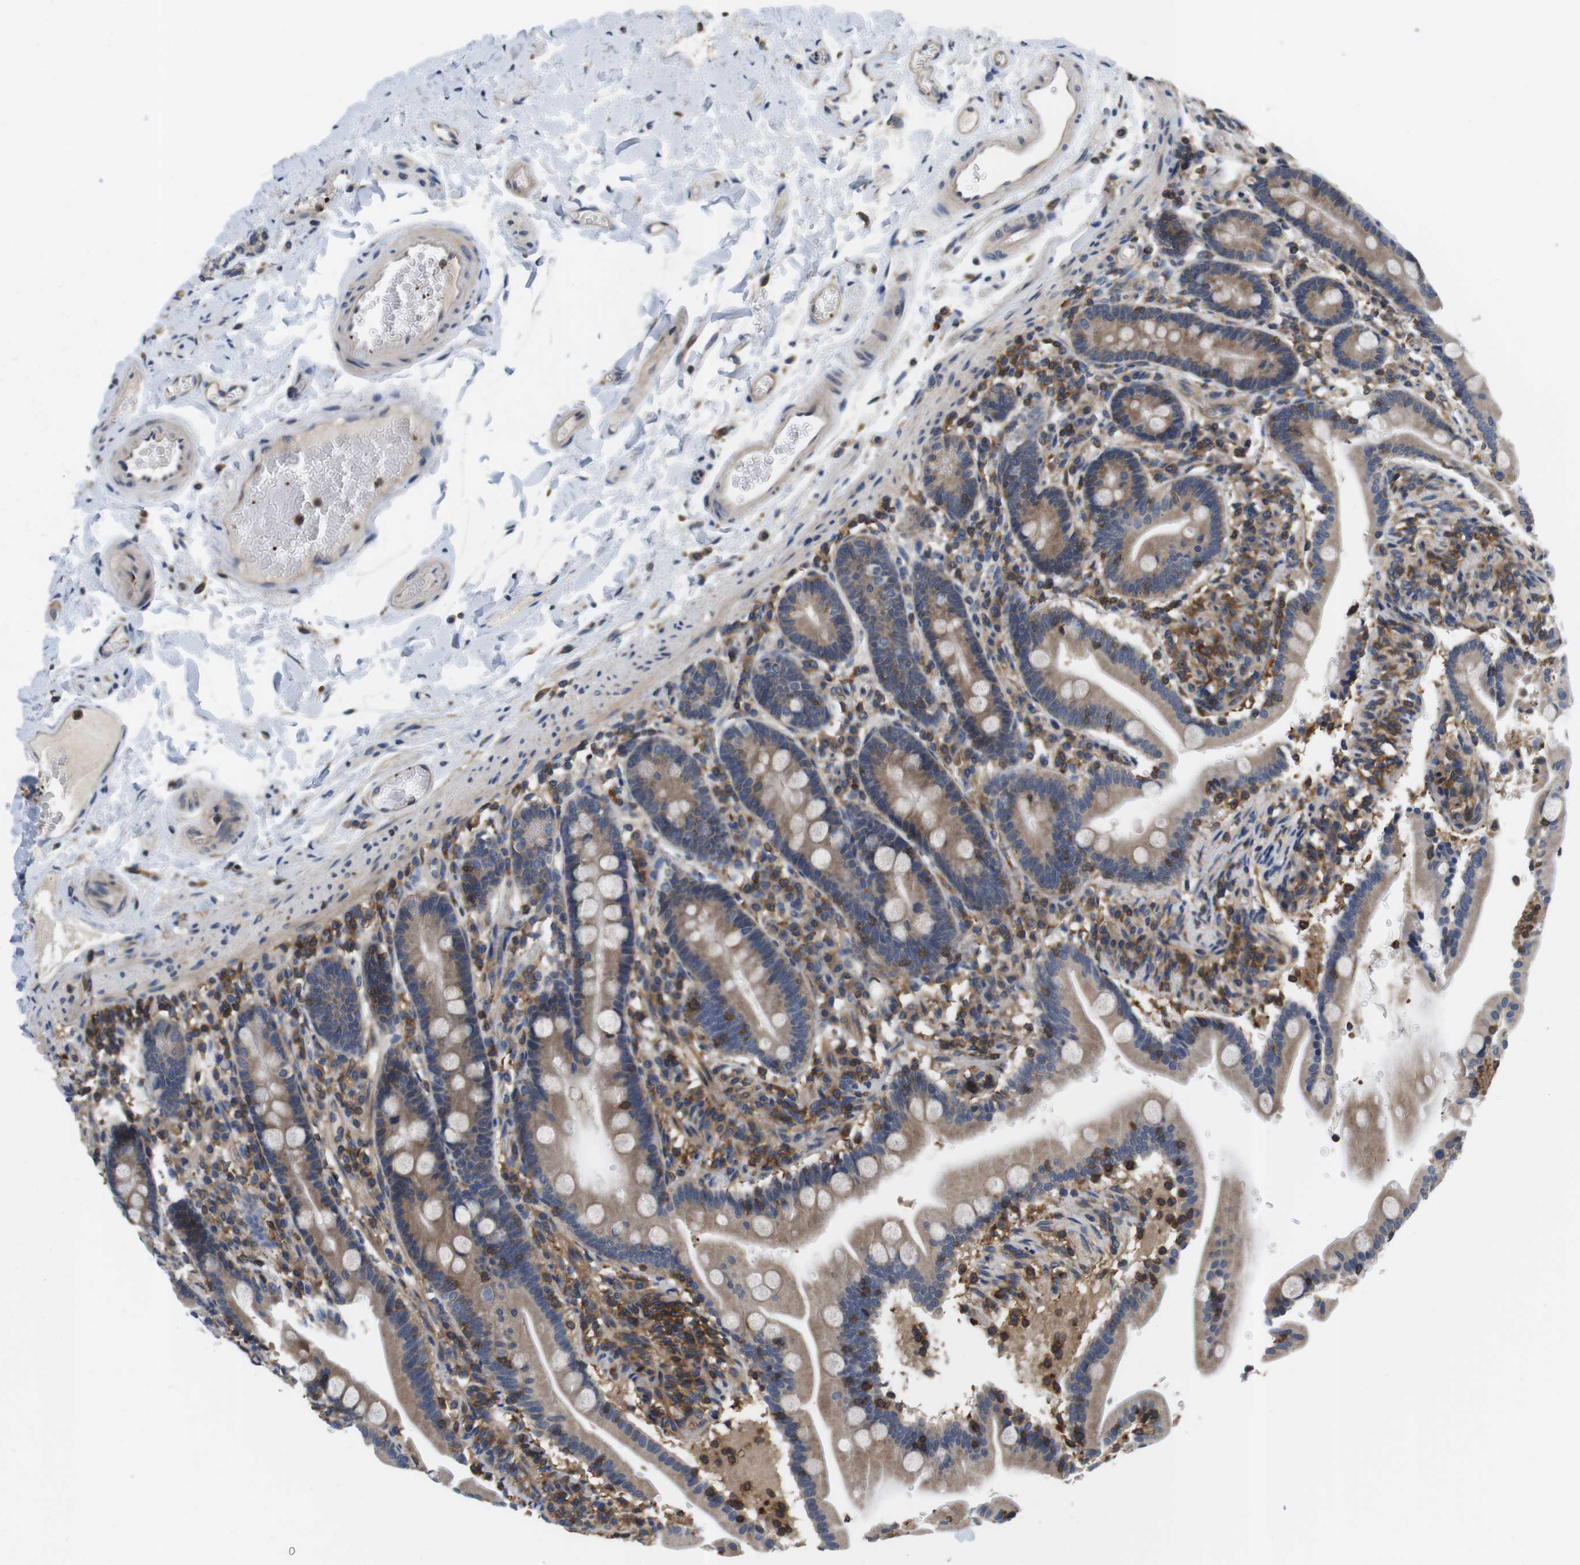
{"staining": {"intensity": "moderate", "quantity": ">75%", "location": "cytoplasmic/membranous"}, "tissue": "duodenum", "cell_type": "Glandular cells", "image_type": "normal", "snomed": [{"axis": "morphology", "description": "Normal tissue, NOS"}, {"axis": "topography", "description": "Duodenum"}], "caption": "Moderate cytoplasmic/membranous staining for a protein is identified in about >75% of glandular cells of normal duodenum using immunohistochemistry (IHC).", "gene": "HERPUD2", "patient": {"sex": "male", "age": 54}}